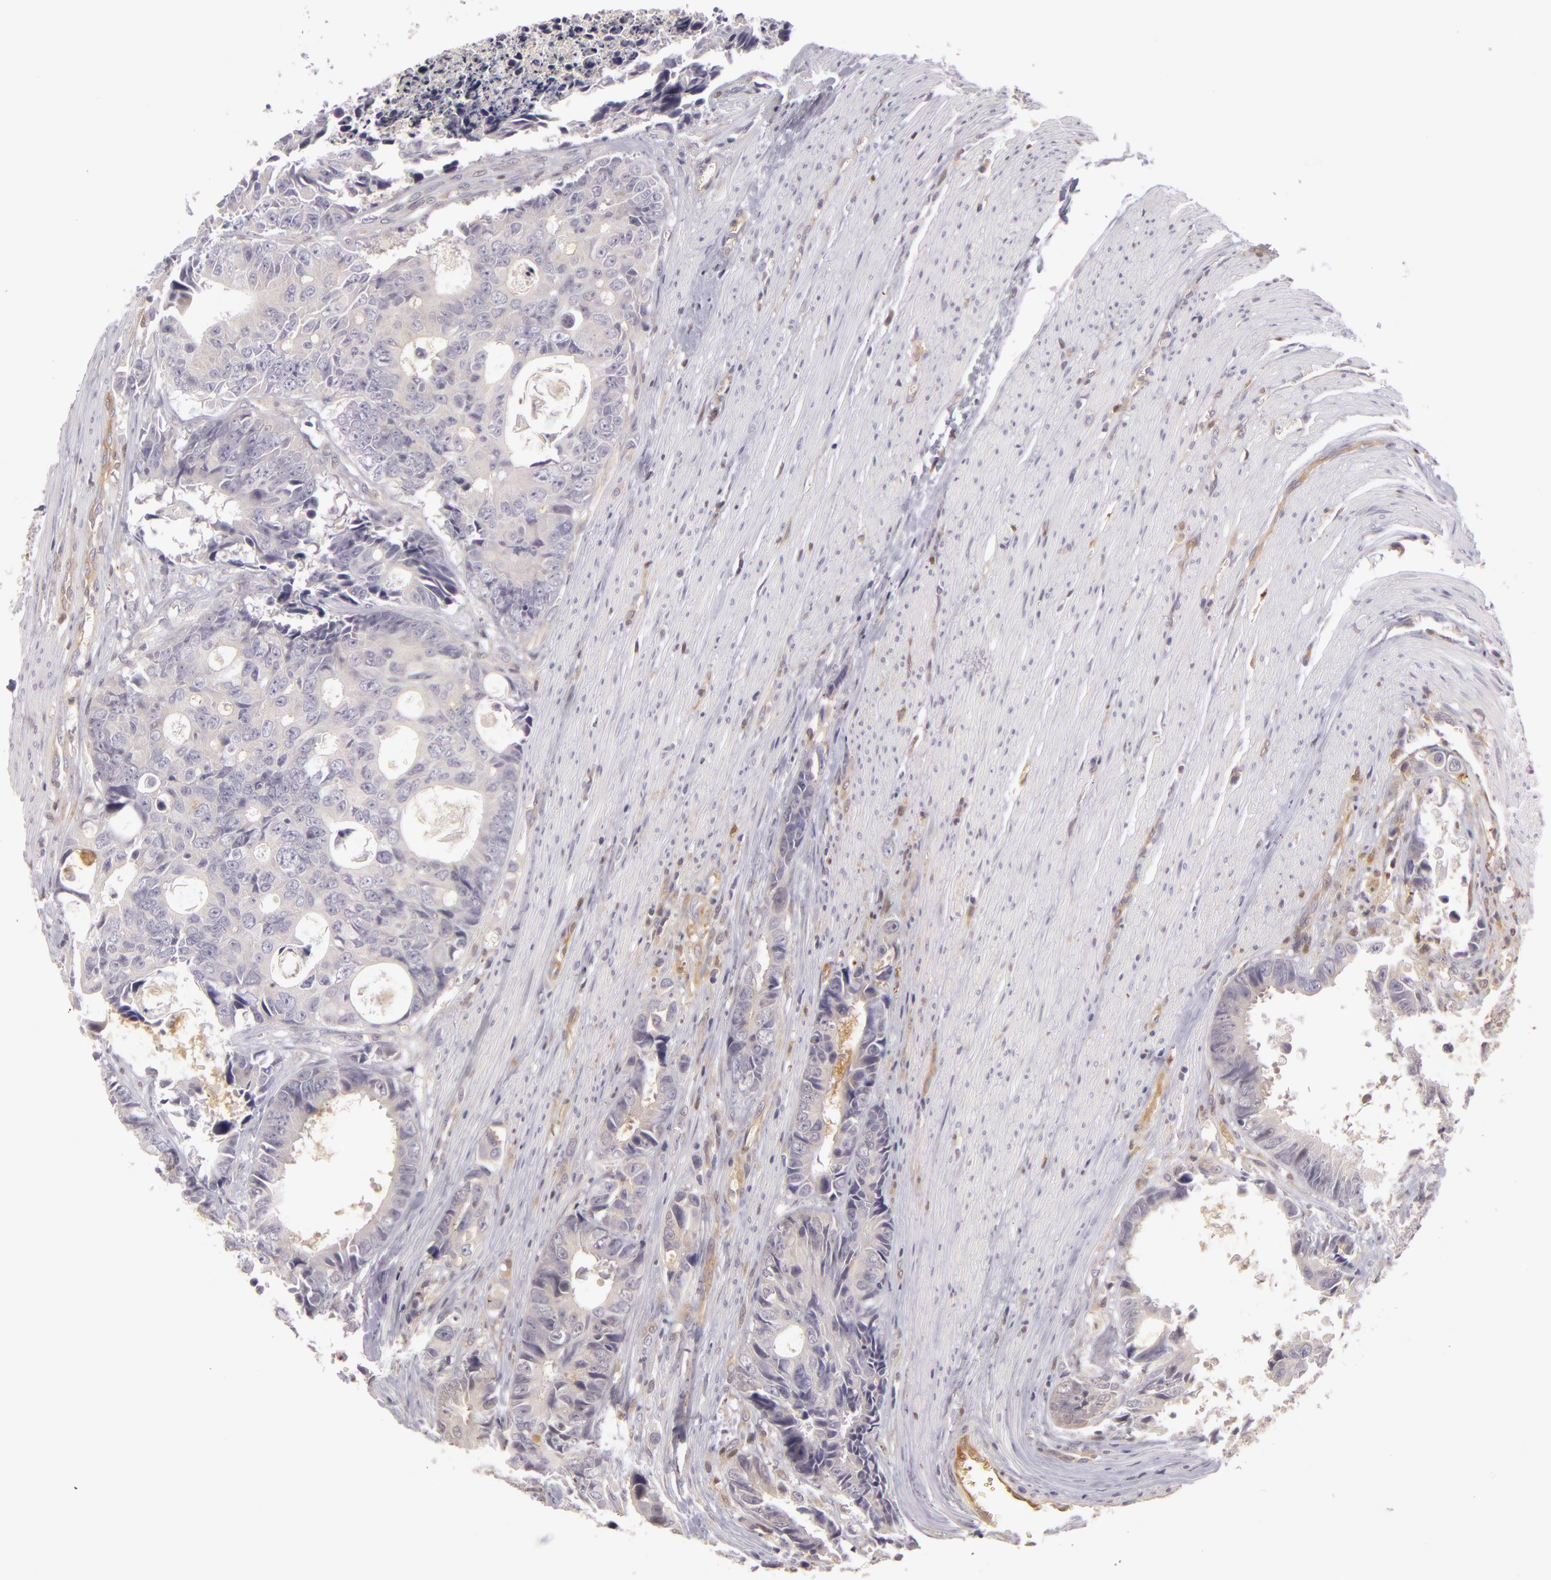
{"staining": {"intensity": "negative", "quantity": "none", "location": "none"}, "tissue": "colorectal cancer", "cell_type": "Tumor cells", "image_type": "cancer", "snomed": [{"axis": "morphology", "description": "Adenocarcinoma, NOS"}, {"axis": "topography", "description": "Rectum"}], "caption": "The micrograph shows no significant staining in tumor cells of adenocarcinoma (colorectal).", "gene": "ZNF229", "patient": {"sex": "female", "age": 98}}